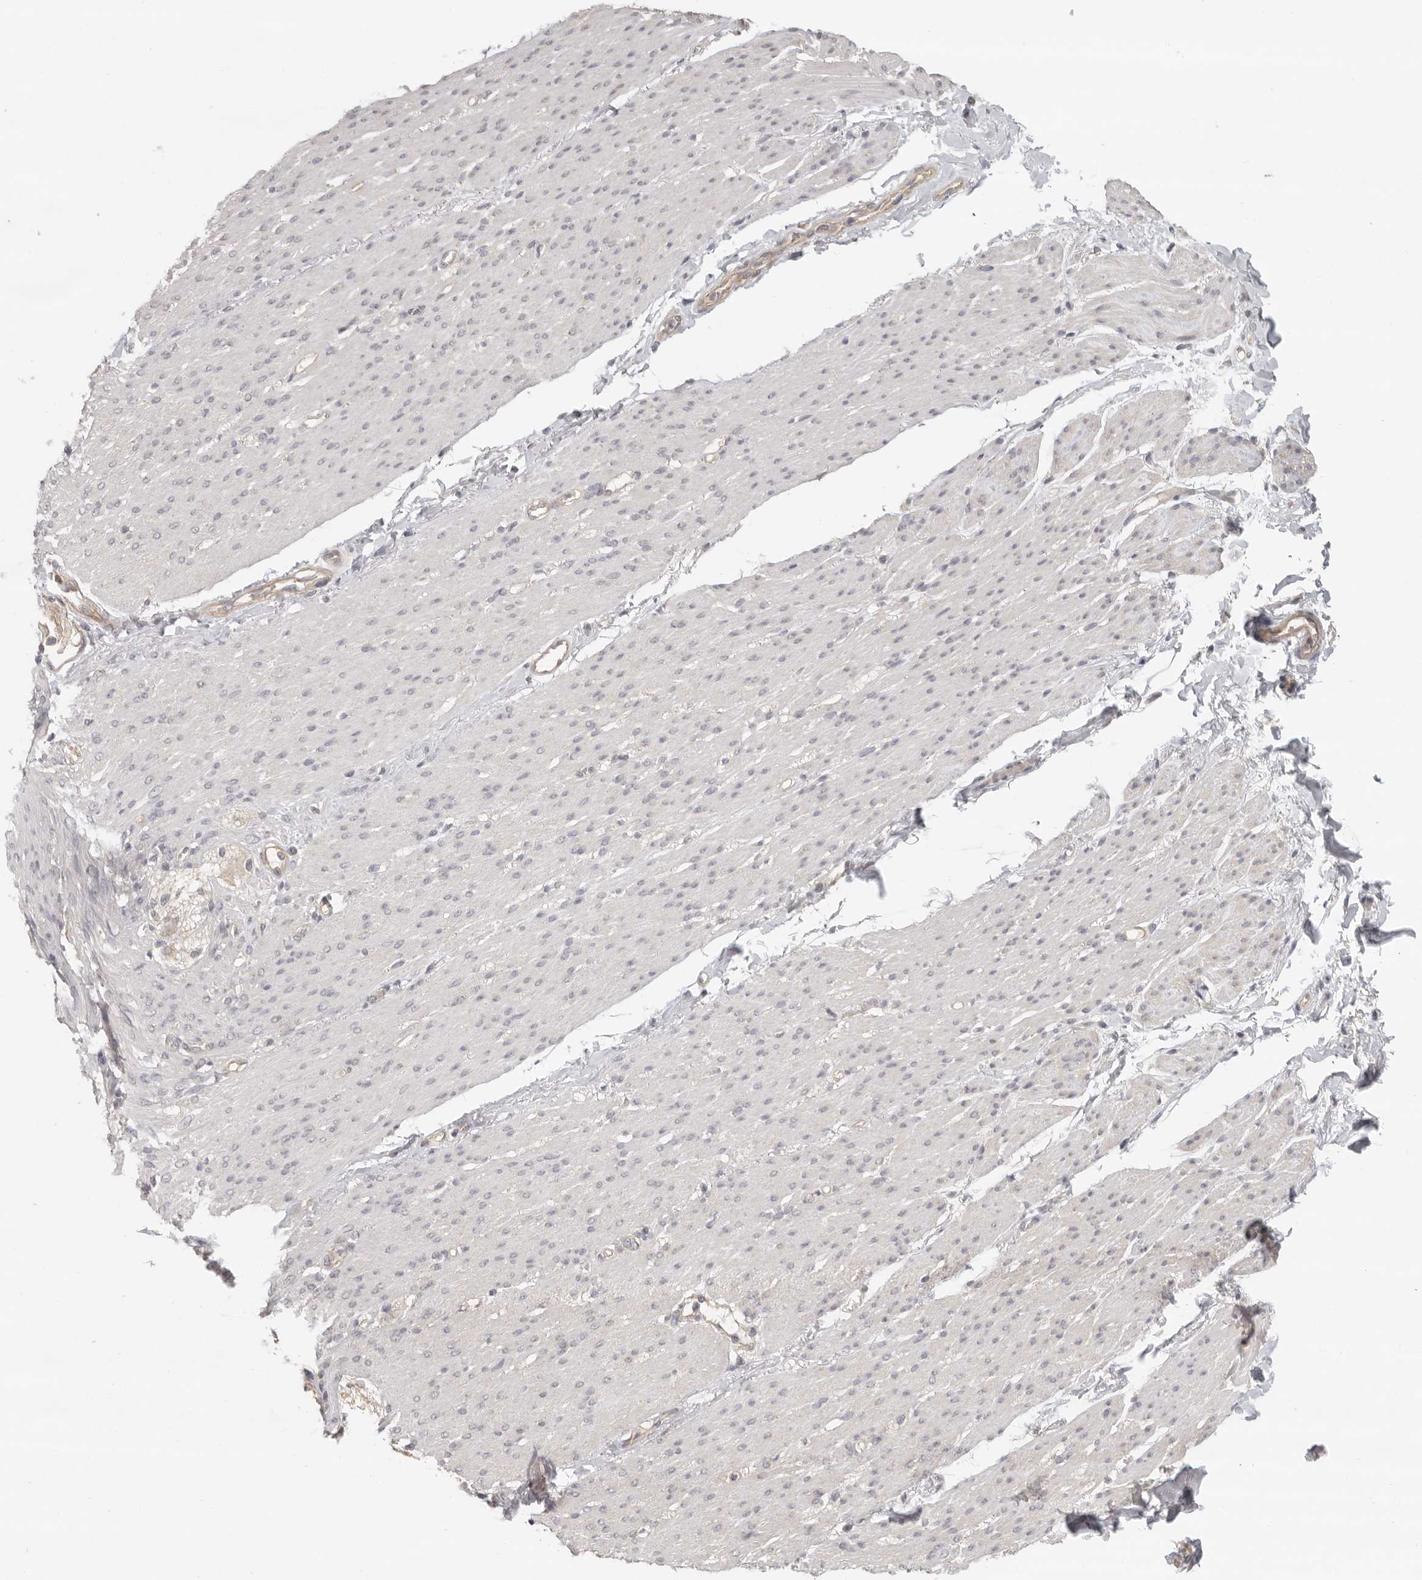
{"staining": {"intensity": "negative", "quantity": "none", "location": "none"}, "tissue": "smooth muscle", "cell_type": "Smooth muscle cells", "image_type": "normal", "snomed": [{"axis": "morphology", "description": "Normal tissue, NOS"}, {"axis": "topography", "description": "Colon"}, {"axis": "topography", "description": "Peripheral nerve tissue"}], "caption": "Immunohistochemistry of unremarkable smooth muscle exhibits no expression in smooth muscle cells.", "gene": "AHDC1", "patient": {"sex": "female", "age": 61}}